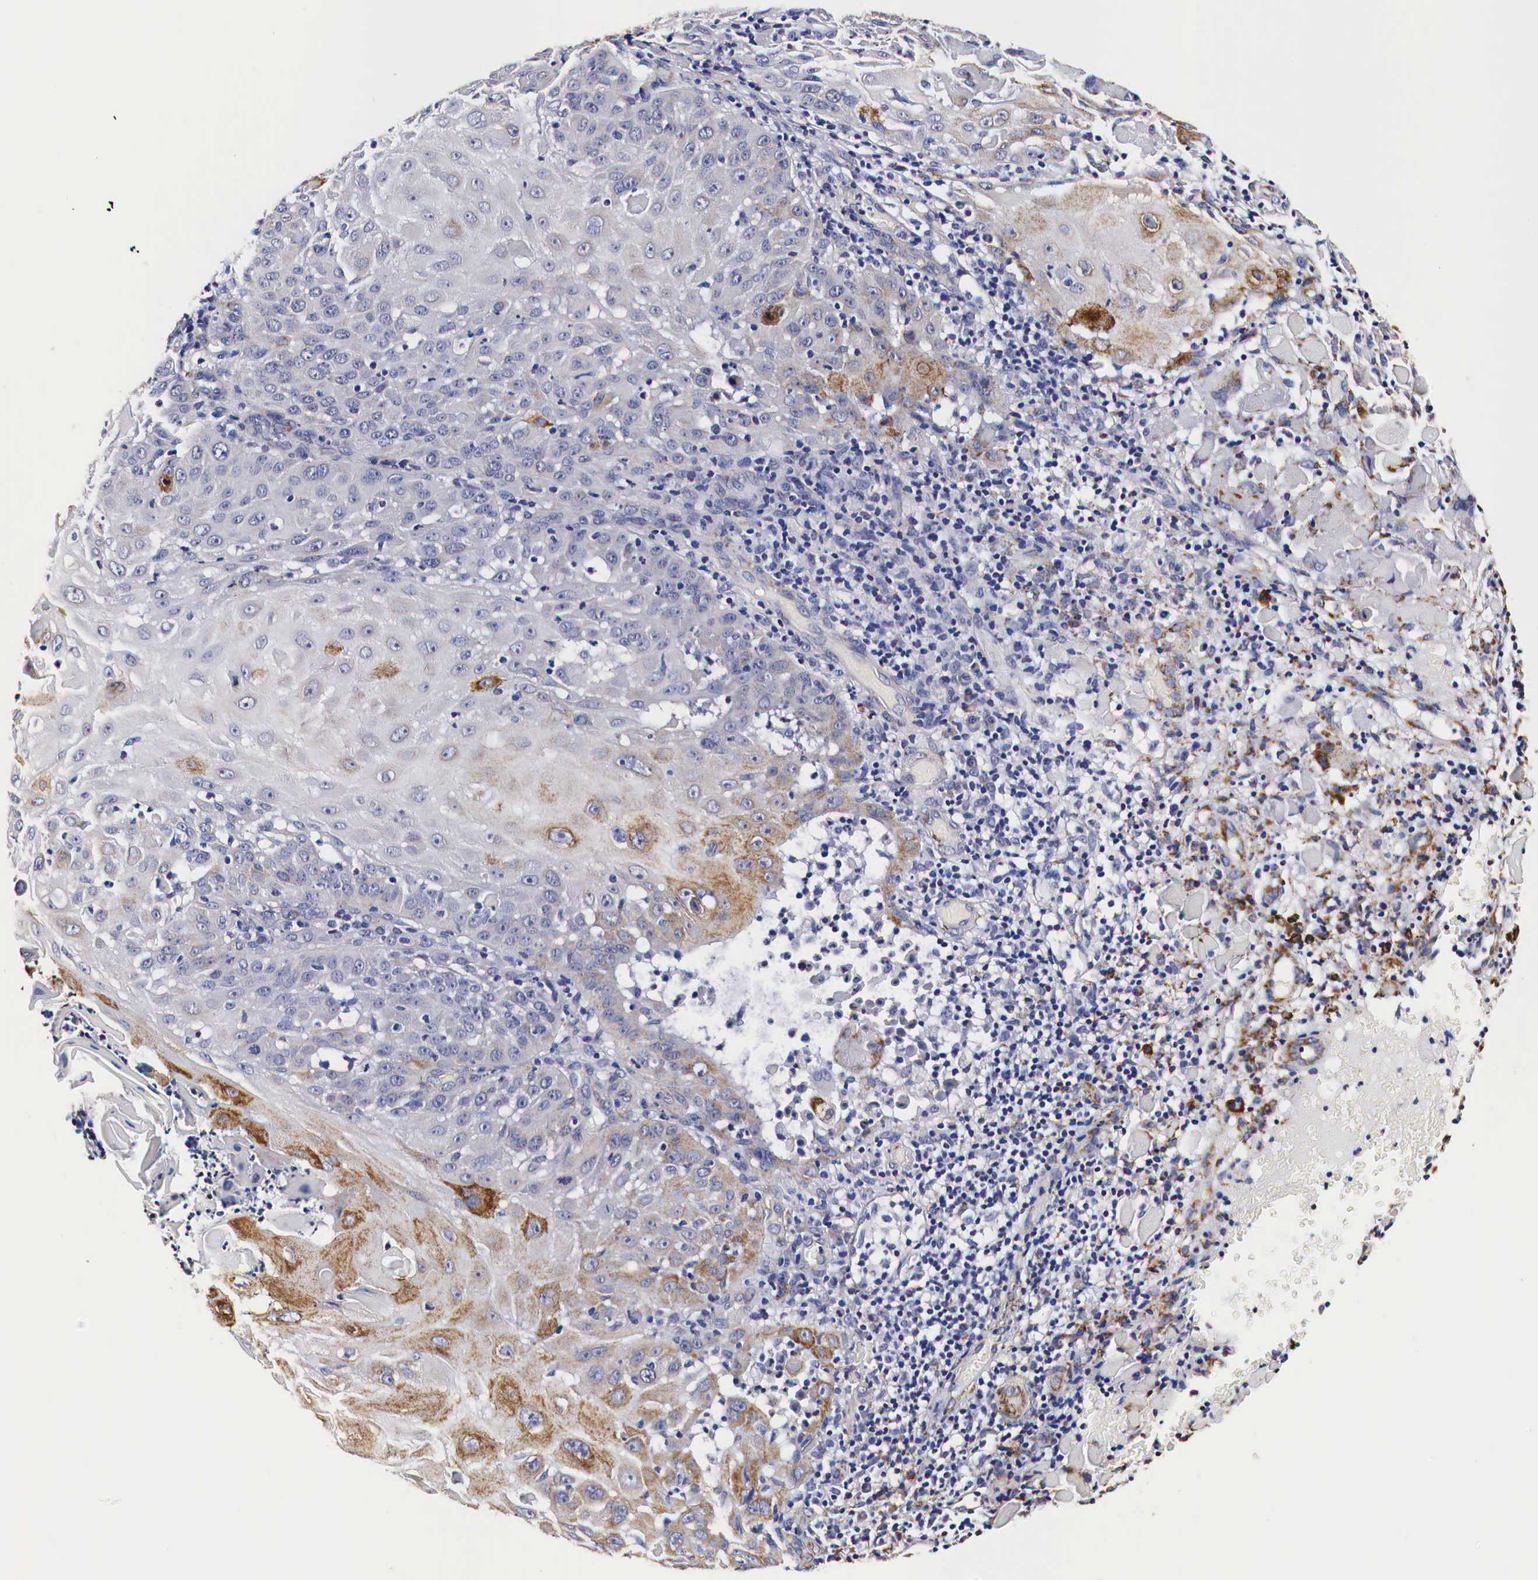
{"staining": {"intensity": "moderate", "quantity": "25%-75%", "location": "cytoplasmic/membranous"}, "tissue": "skin cancer", "cell_type": "Tumor cells", "image_type": "cancer", "snomed": [{"axis": "morphology", "description": "Squamous cell carcinoma, NOS"}, {"axis": "topography", "description": "Skin"}], "caption": "Approximately 25%-75% of tumor cells in skin cancer display moderate cytoplasmic/membranous protein expression as visualized by brown immunohistochemical staining.", "gene": "CKAP4", "patient": {"sex": "female", "age": 89}}